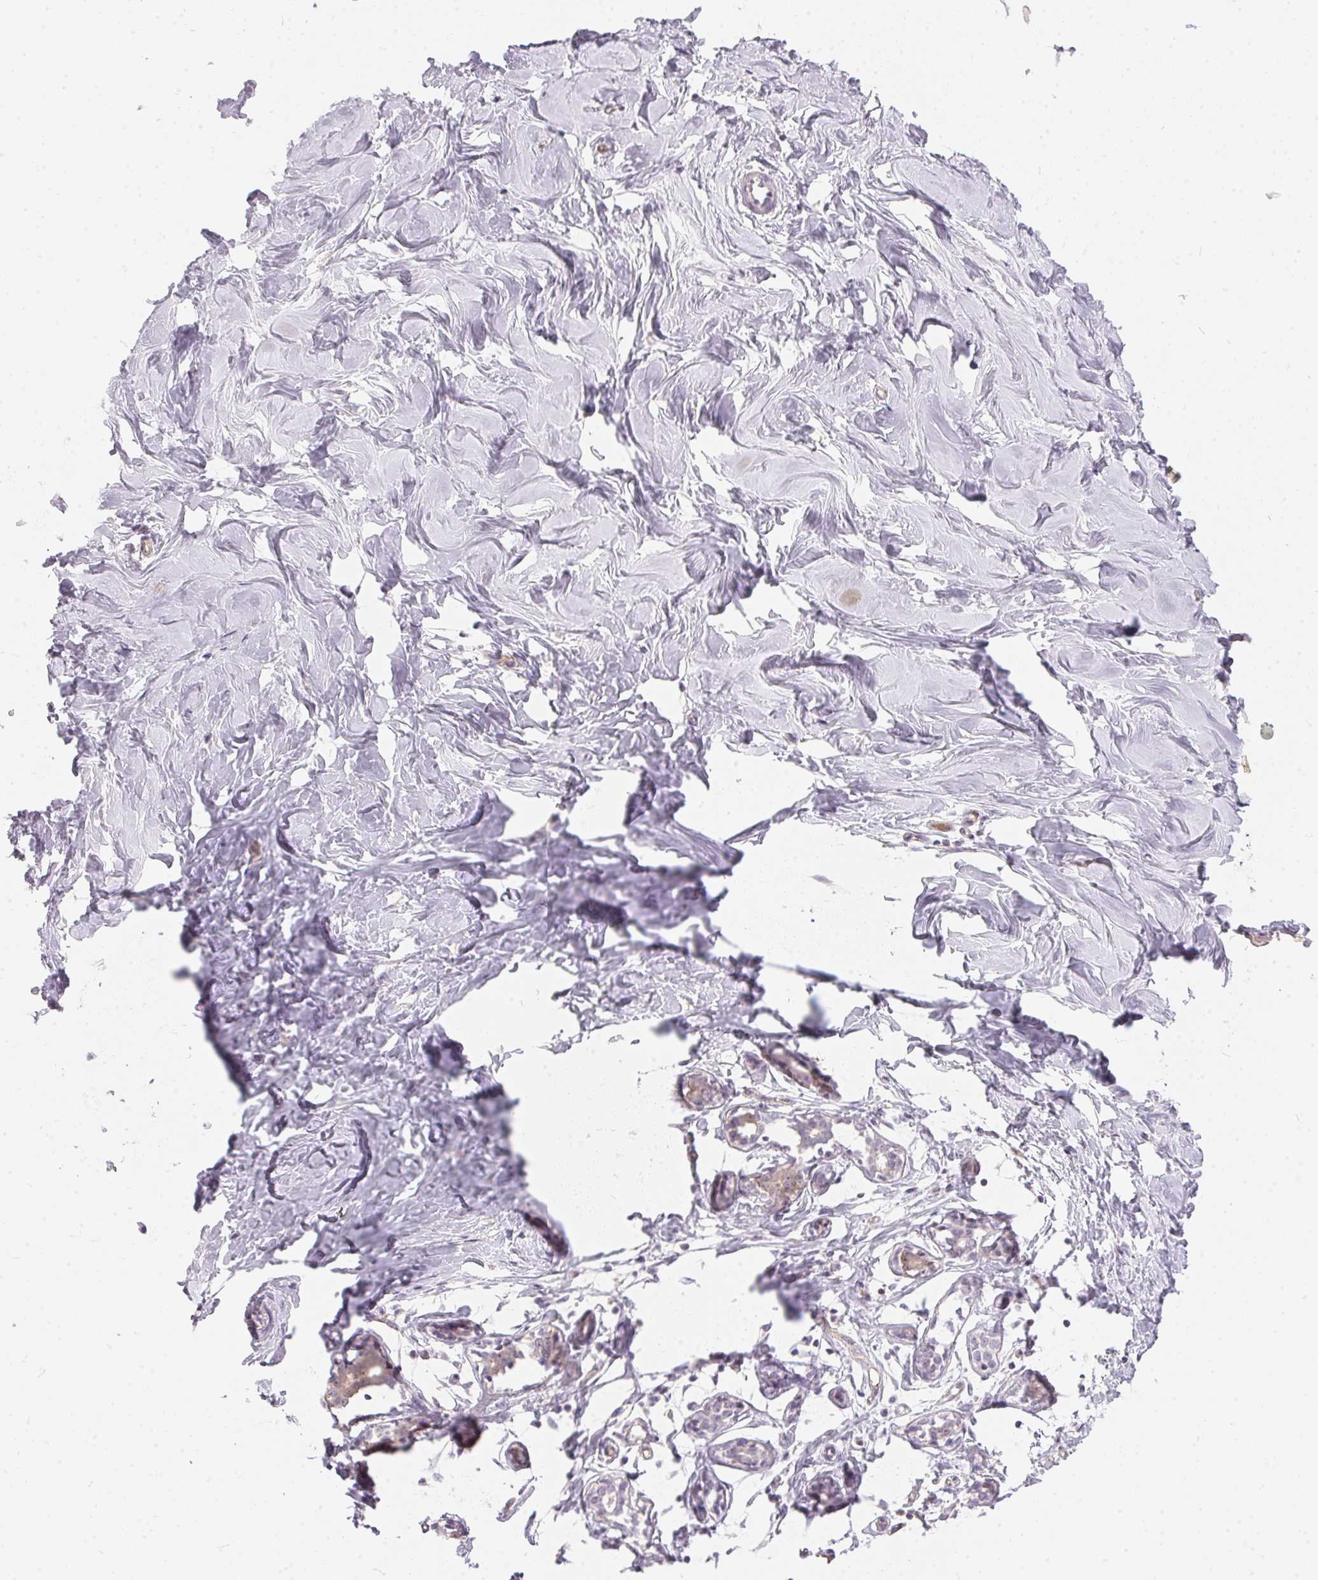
{"staining": {"intensity": "negative", "quantity": "none", "location": "none"}, "tissue": "breast", "cell_type": "Adipocytes", "image_type": "normal", "snomed": [{"axis": "morphology", "description": "Normal tissue, NOS"}, {"axis": "topography", "description": "Breast"}], "caption": "Immunohistochemical staining of unremarkable human breast demonstrates no significant expression in adipocytes.", "gene": "BLMH", "patient": {"sex": "female", "age": 27}}